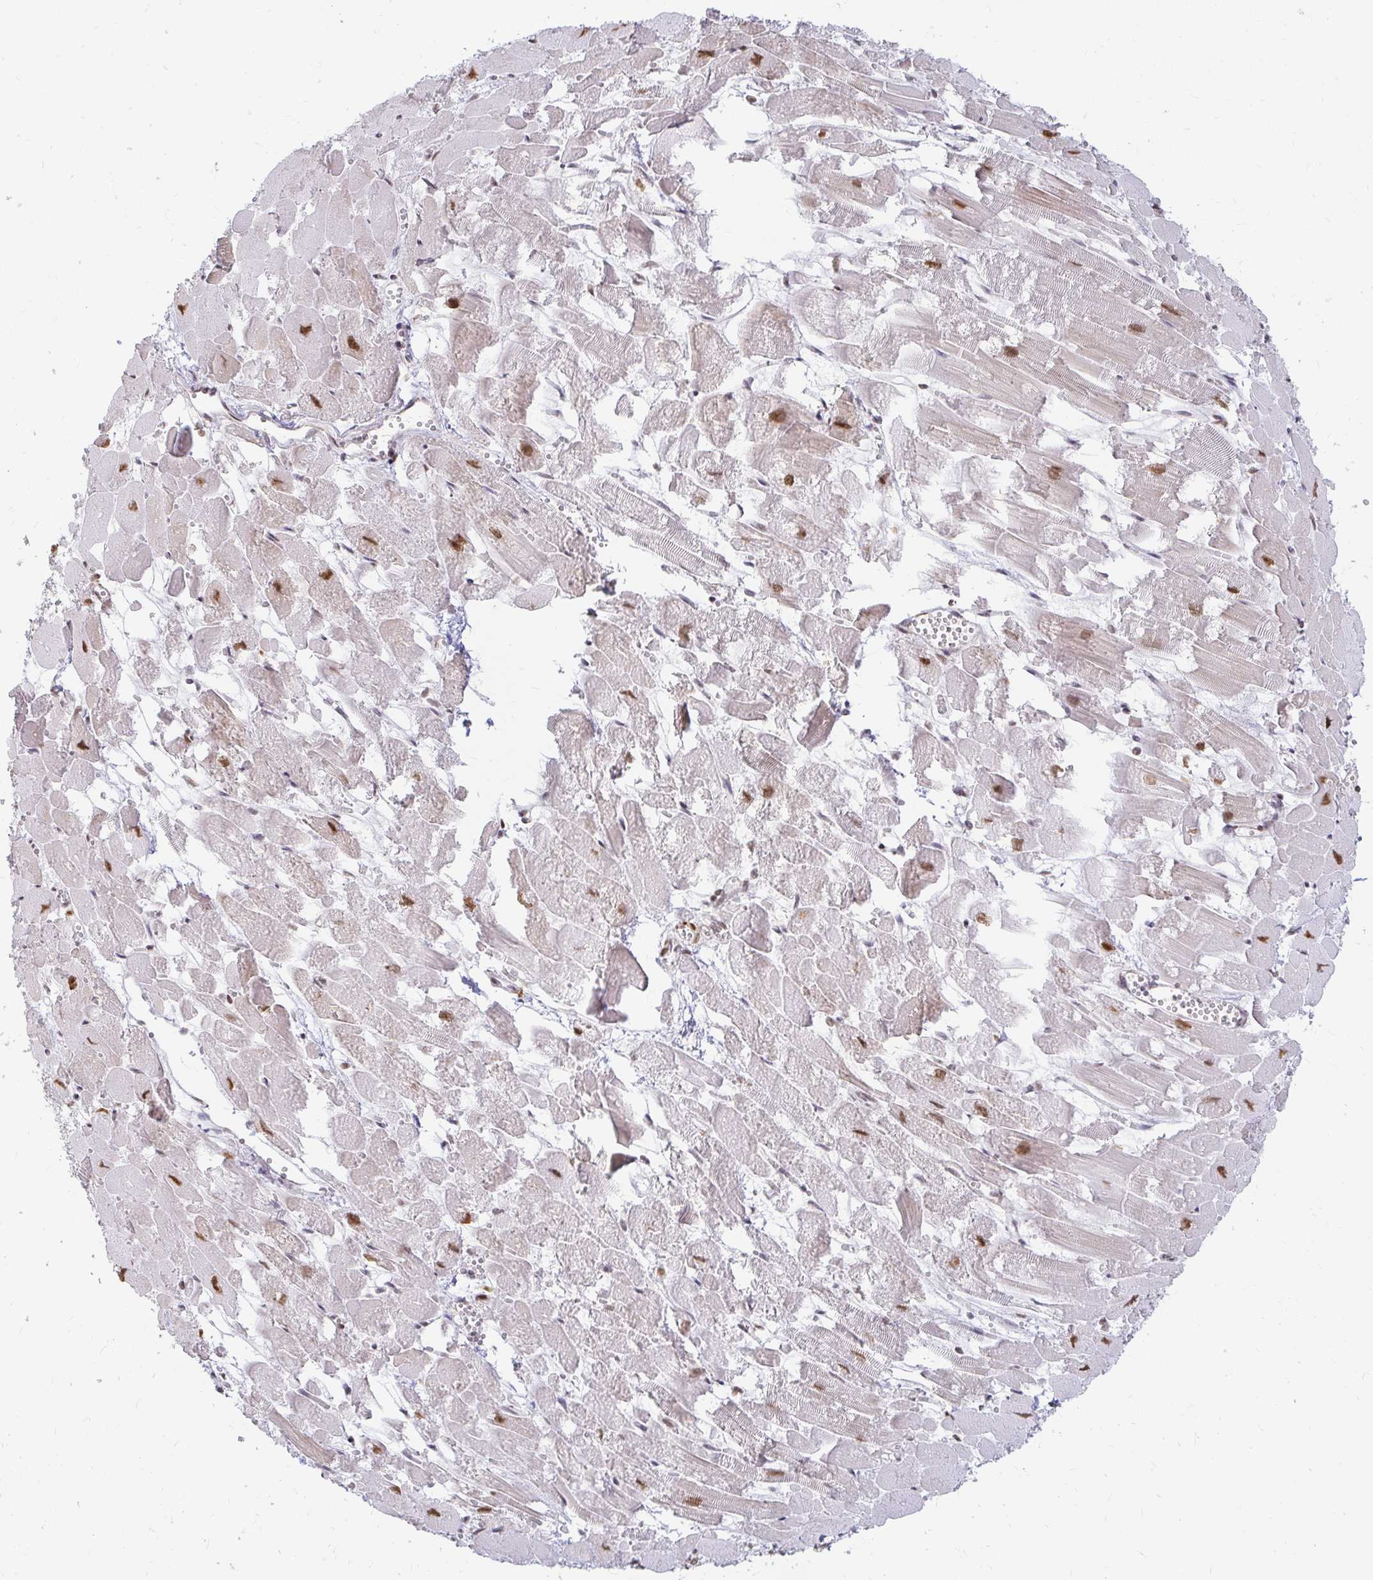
{"staining": {"intensity": "strong", "quantity": "25%-75%", "location": "nuclear"}, "tissue": "heart muscle", "cell_type": "Cardiomyocytes", "image_type": "normal", "snomed": [{"axis": "morphology", "description": "Normal tissue, NOS"}, {"axis": "topography", "description": "Heart"}], "caption": "Benign heart muscle reveals strong nuclear positivity in approximately 25%-75% of cardiomyocytes, visualized by immunohistochemistry.", "gene": "HNRNPU", "patient": {"sex": "female", "age": 52}}